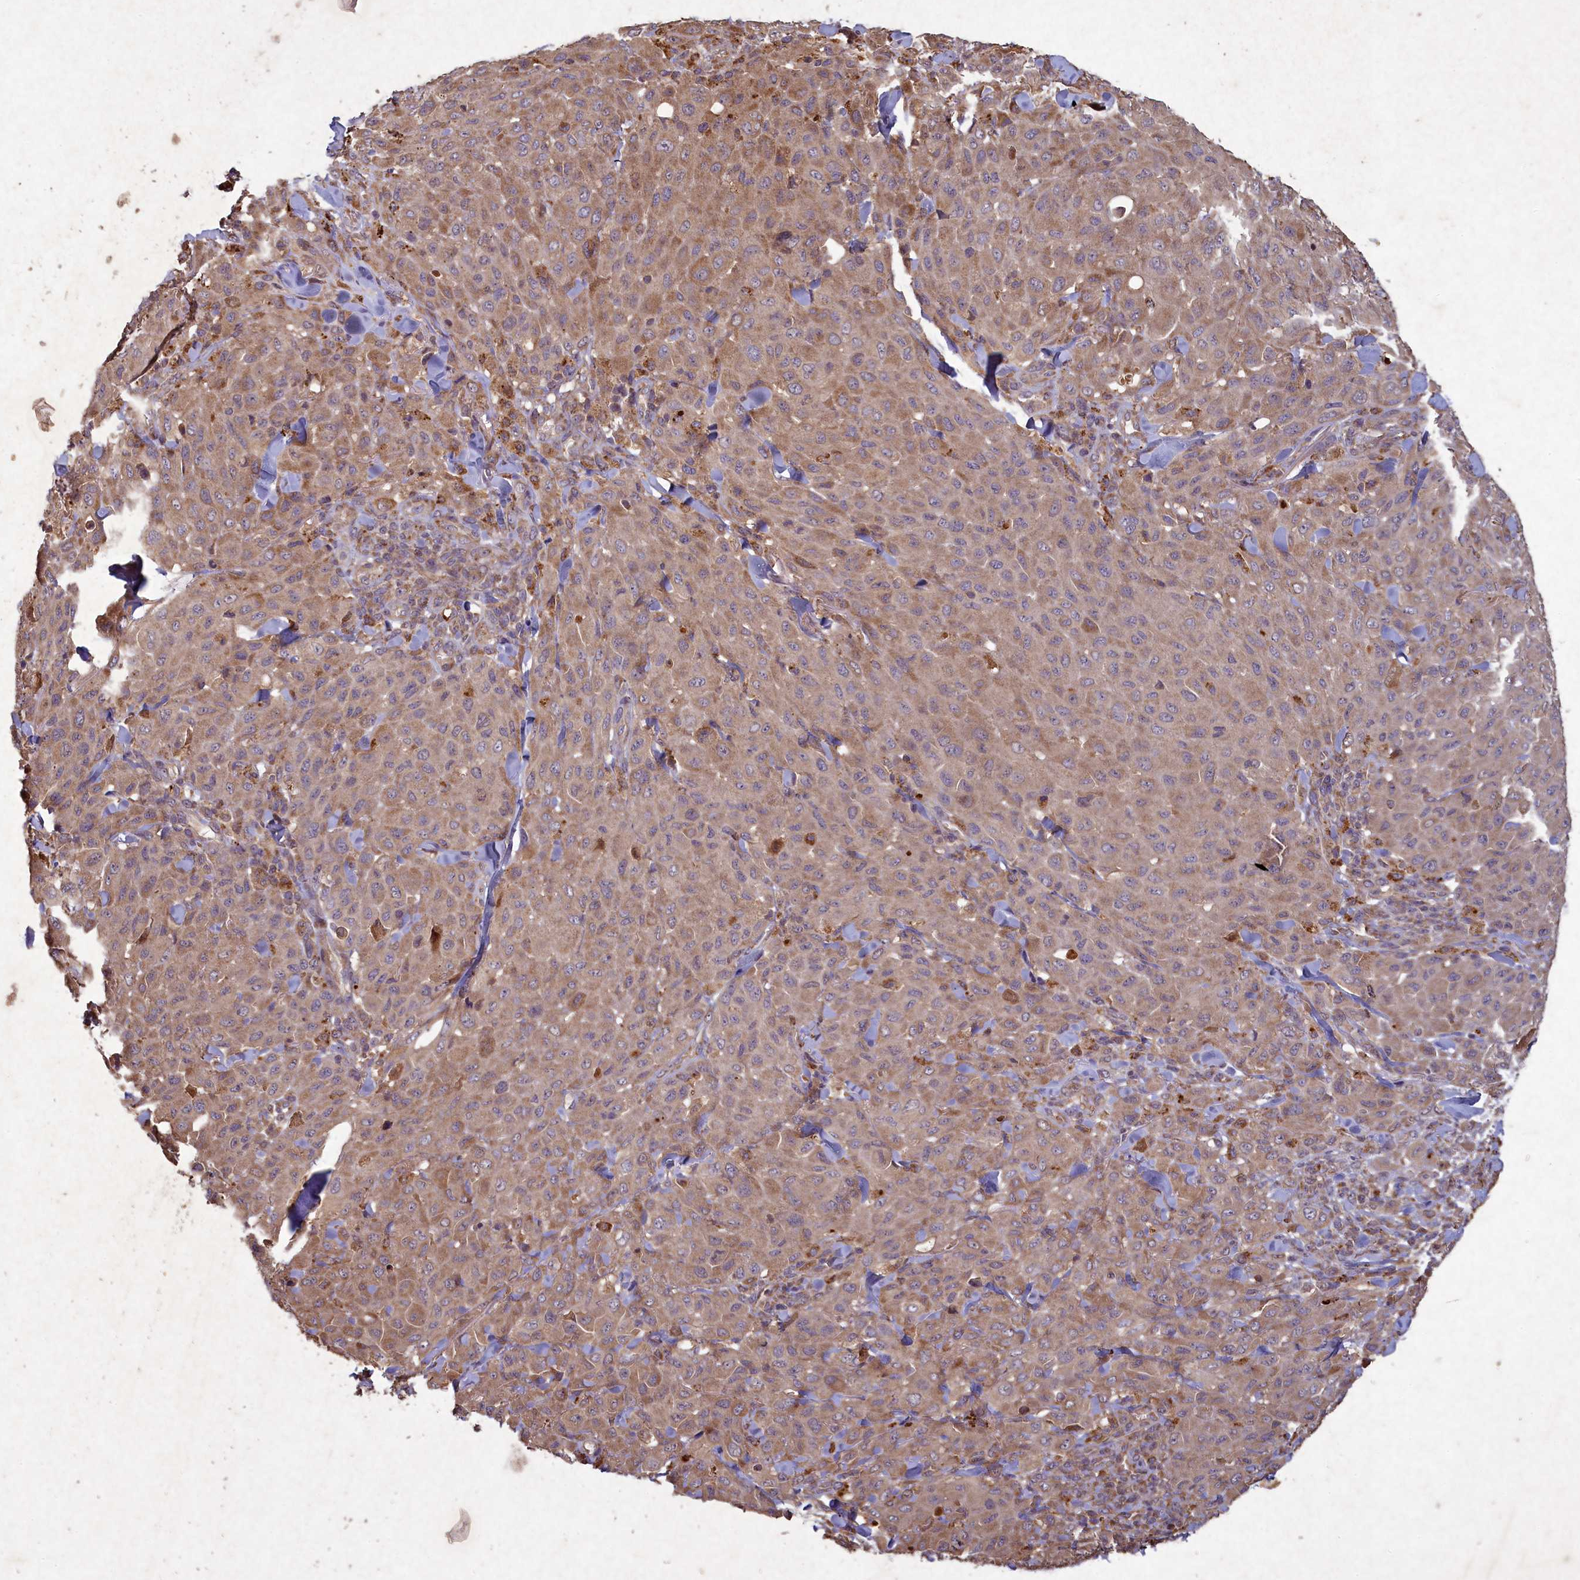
{"staining": {"intensity": "moderate", "quantity": "25%-75%", "location": "cytoplasmic/membranous"}, "tissue": "melanoma", "cell_type": "Tumor cells", "image_type": "cancer", "snomed": [{"axis": "morphology", "description": "Malignant melanoma, Metastatic site"}, {"axis": "topography", "description": "Skin"}], "caption": "Moderate cytoplasmic/membranous expression is identified in approximately 25%-75% of tumor cells in melanoma.", "gene": "CIAO2B", "patient": {"sex": "female", "age": 81}}